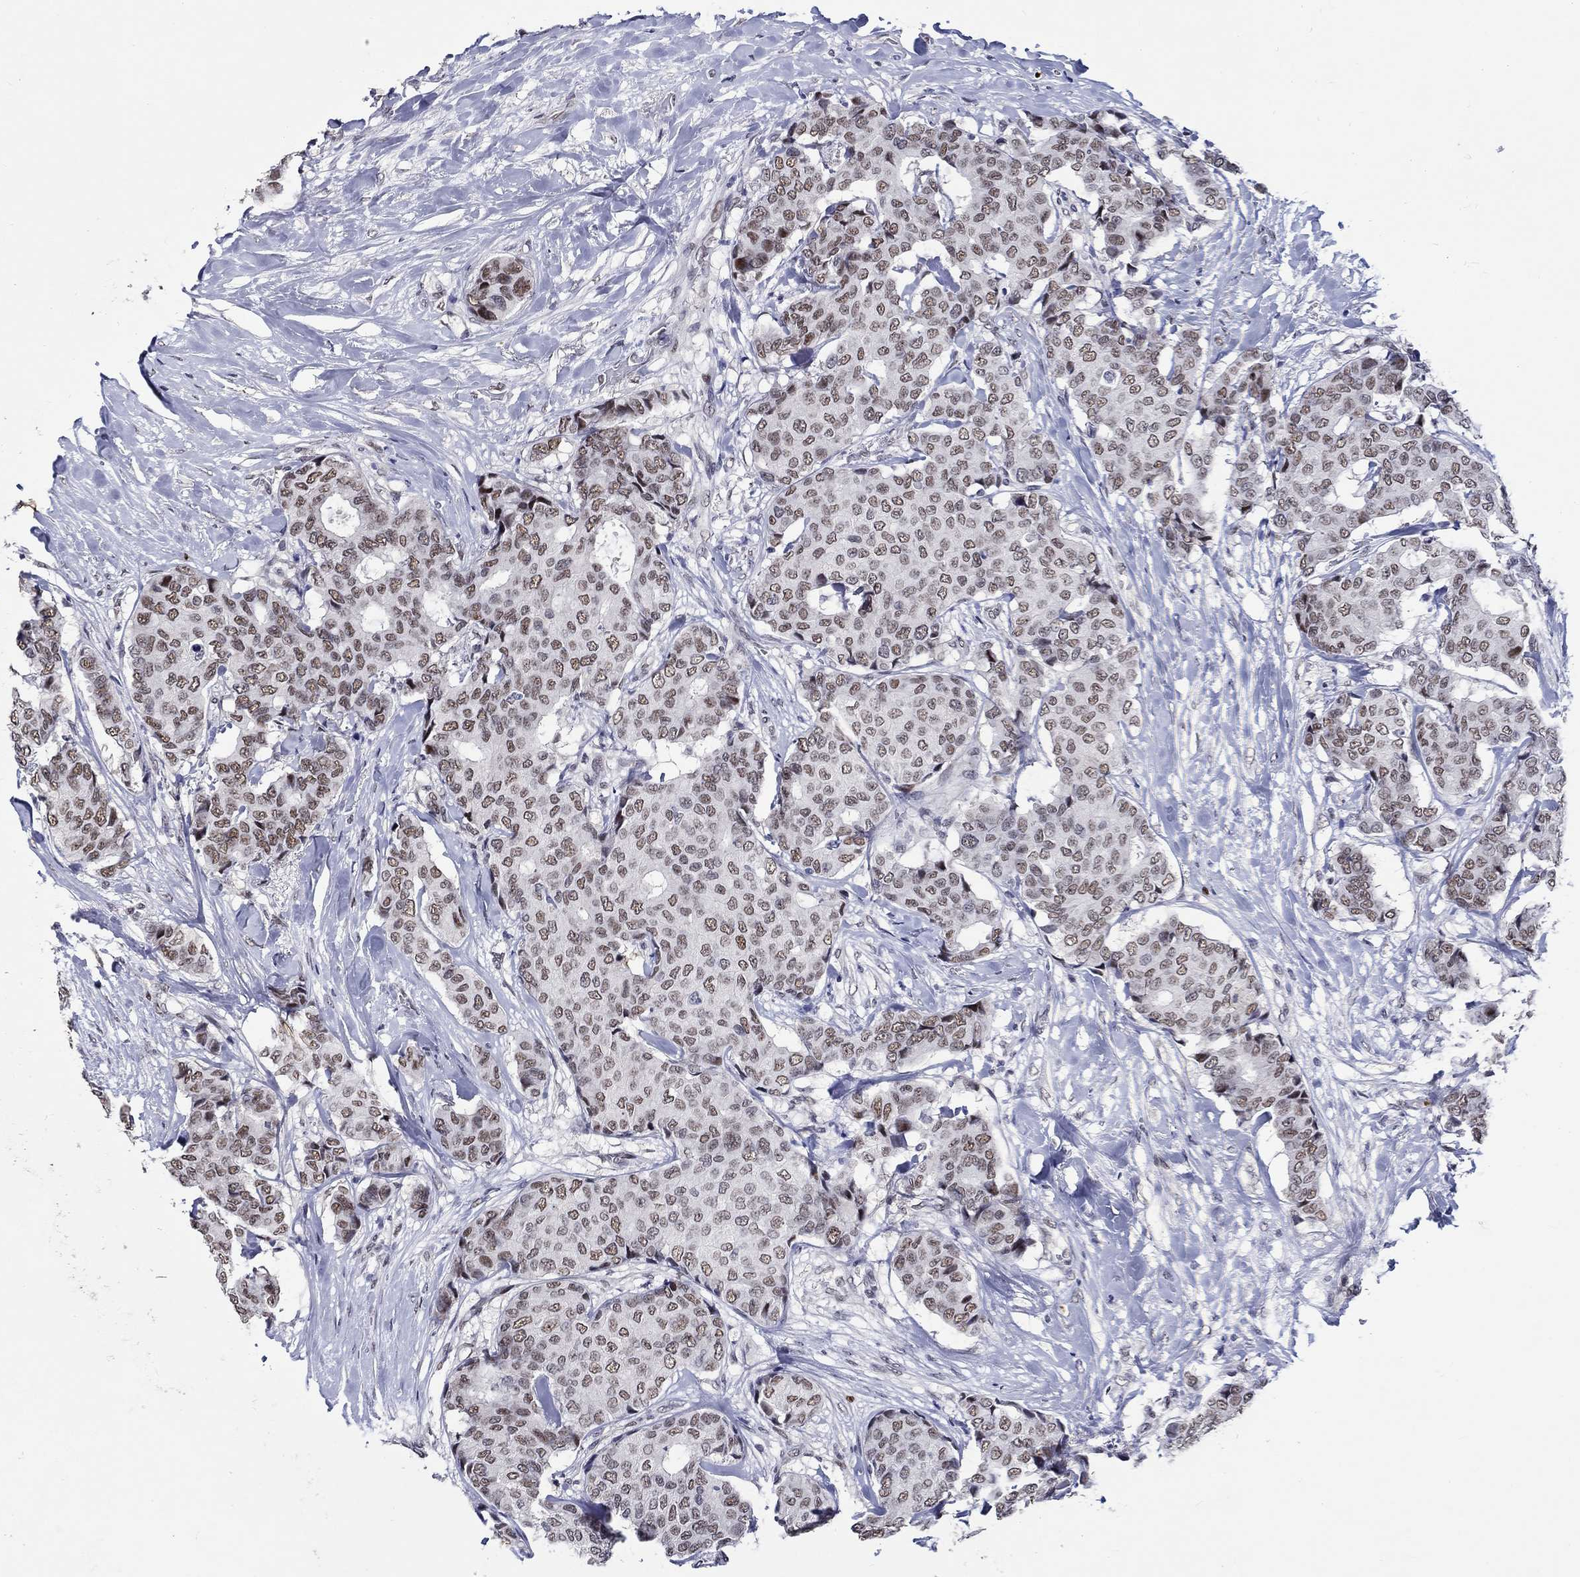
{"staining": {"intensity": "moderate", "quantity": ">75%", "location": "nuclear"}, "tissue": "breast cancer", "cell_type": "Tumor cells", "image_type": "cancer", "snomed": [{"axis": "morphology", "description": "Duct carcinoma"}, {"axis": "topography", "description": "Breast"}], "caption": "A high-resolution histopathology image shows immunohistochemistry (IHC) staining of breast cancer, which shows moderate nuclear expression in approximately >75% of tumor cells.", "gene": "GATA2", "patient": {"sex": "female", "age": 75}}